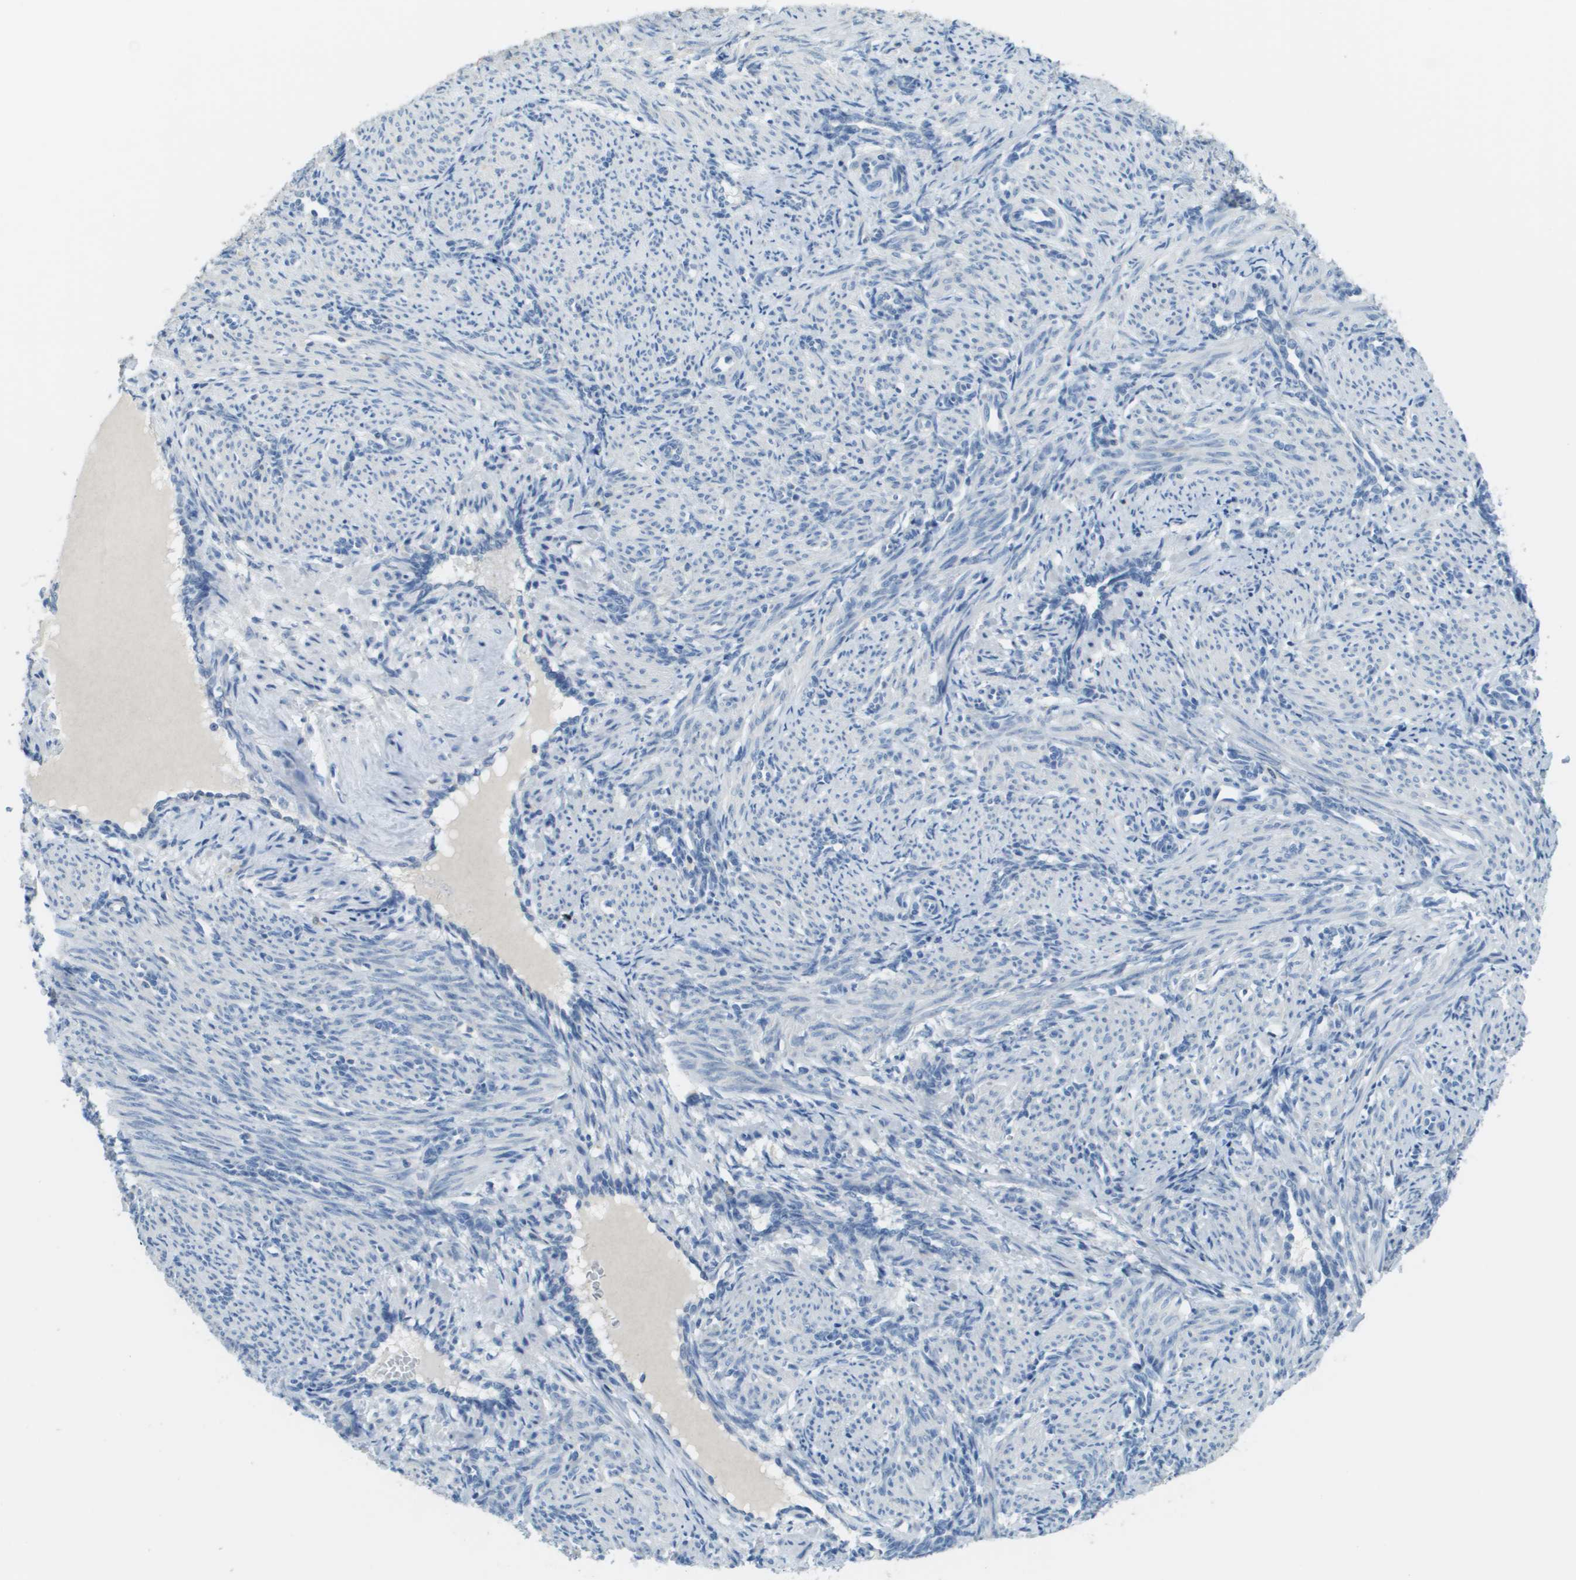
{"staining": {"intensity": "negative", "quantity": "none", "location": "none"}, "tissue": "smooth muscle", "cell_type": "Smooth muscle cells", "image_type": "normal", "snomed": [{"axis": "morphology", "description": "Normal tissue, NOS"}, {"axis": "topography", "description": "Endometrium"}], "caption": "This is a micrograph of immunohistochemistry (IHC) staining of benign smooth muscle, which shows no staining in smooth muscle cells. (DAB (3,3'-diaminobenzidine) immunohistochemistry (IHC) with hematoxylin counter stain).", "gene": "PTGDR2", "patient": {"sex": "female", "age": 33}}